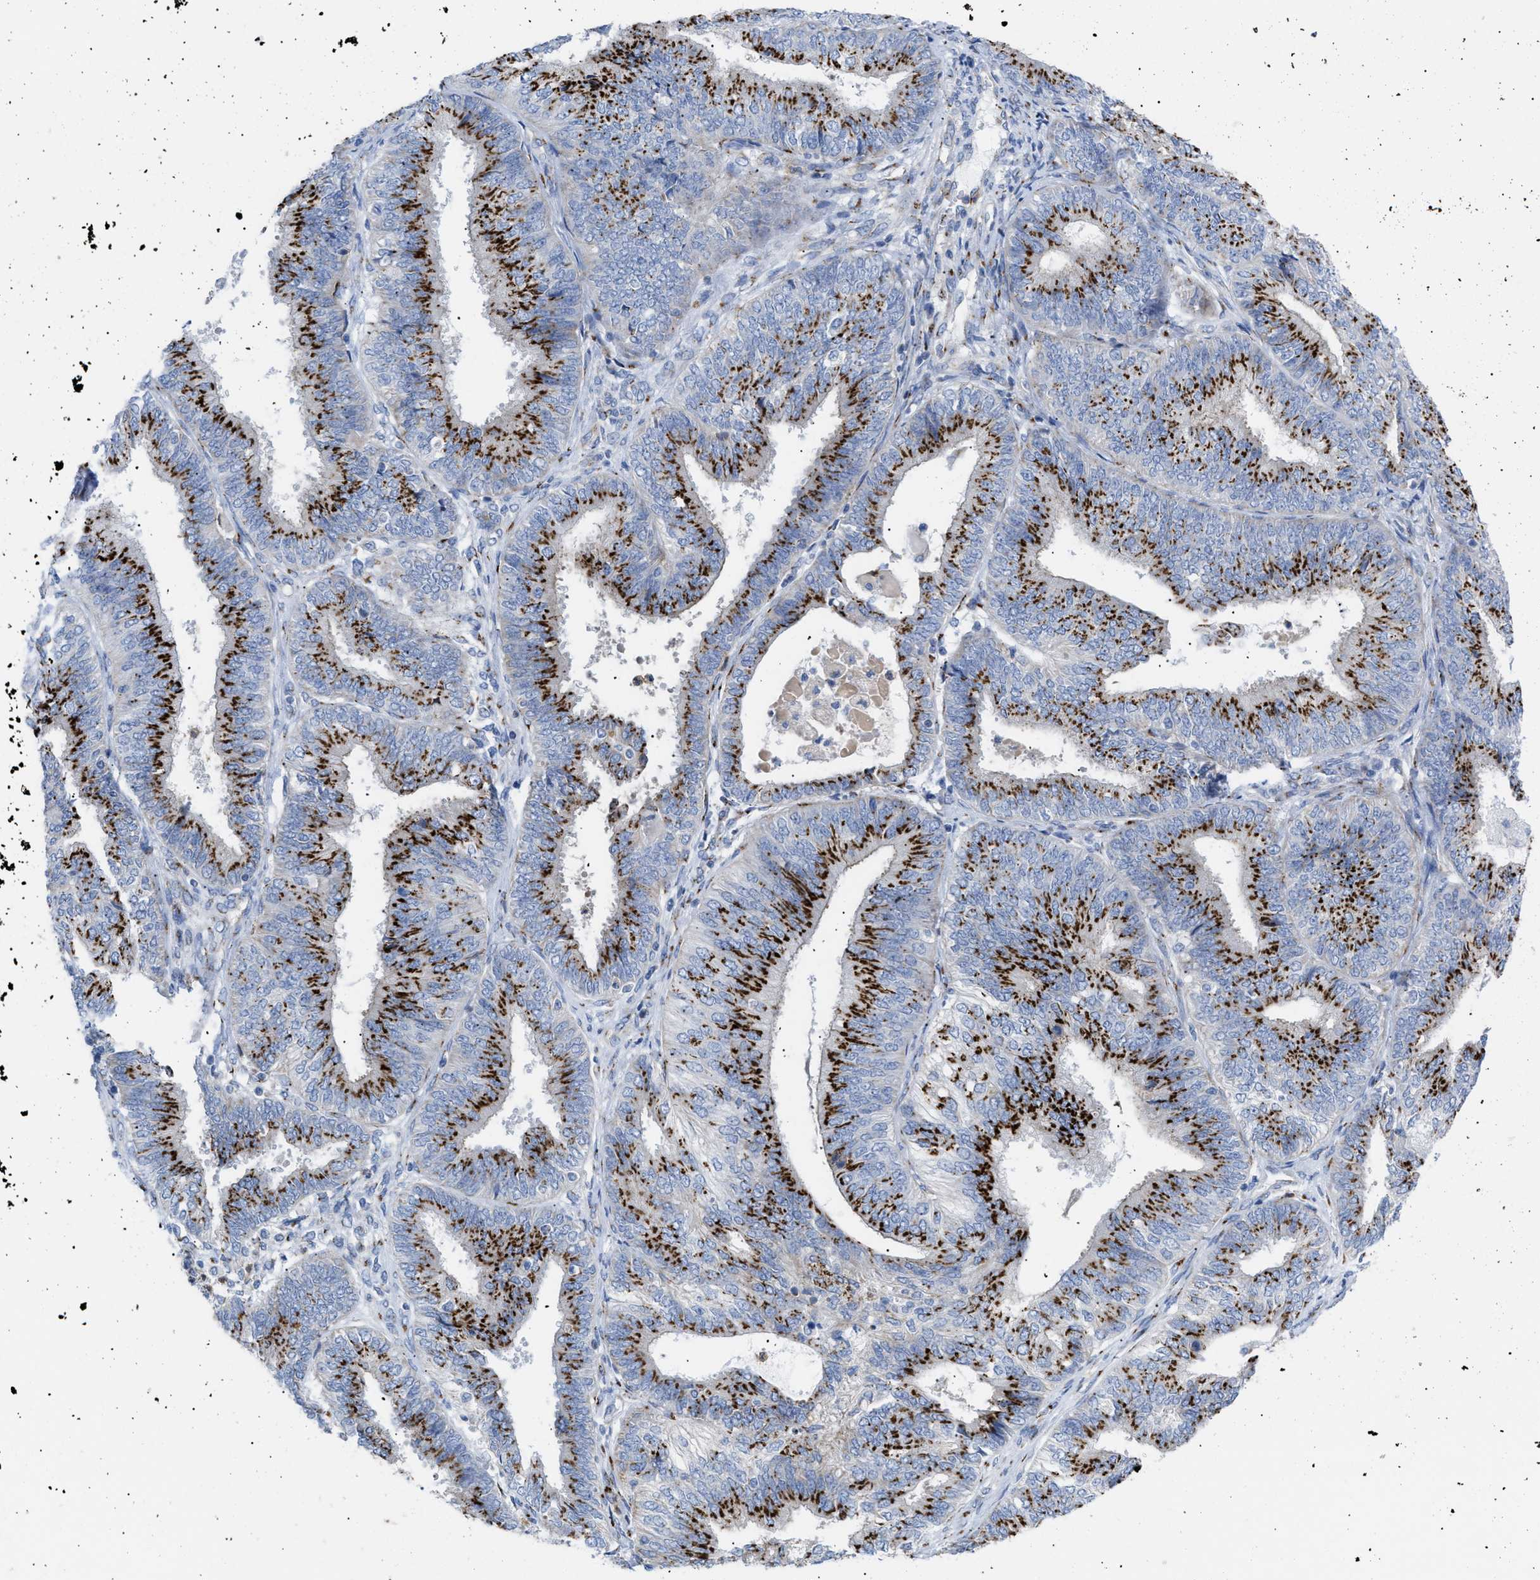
{"staining": {"intensity": "strong", "quantity": ">75%", "location": "cytoplasmic/membranous"}, "tissue": "endometrial cancer", "cell_type": "Tumor cells", "image_type": "cancer", "snomed": [{"axis": "morphology", "description": "Adenocarcinoma, NOS"}, {"axis": "topography", "description": "Endometrium"}], "caption": "Immunohistochemical staining of endometrial cancer demonstrates high levels of strong cytoplasmic/membranous protein expression in about >75% of tumor cells.", "gene": "TMEM17", "patient": {"sex": "female", "age": 58}}